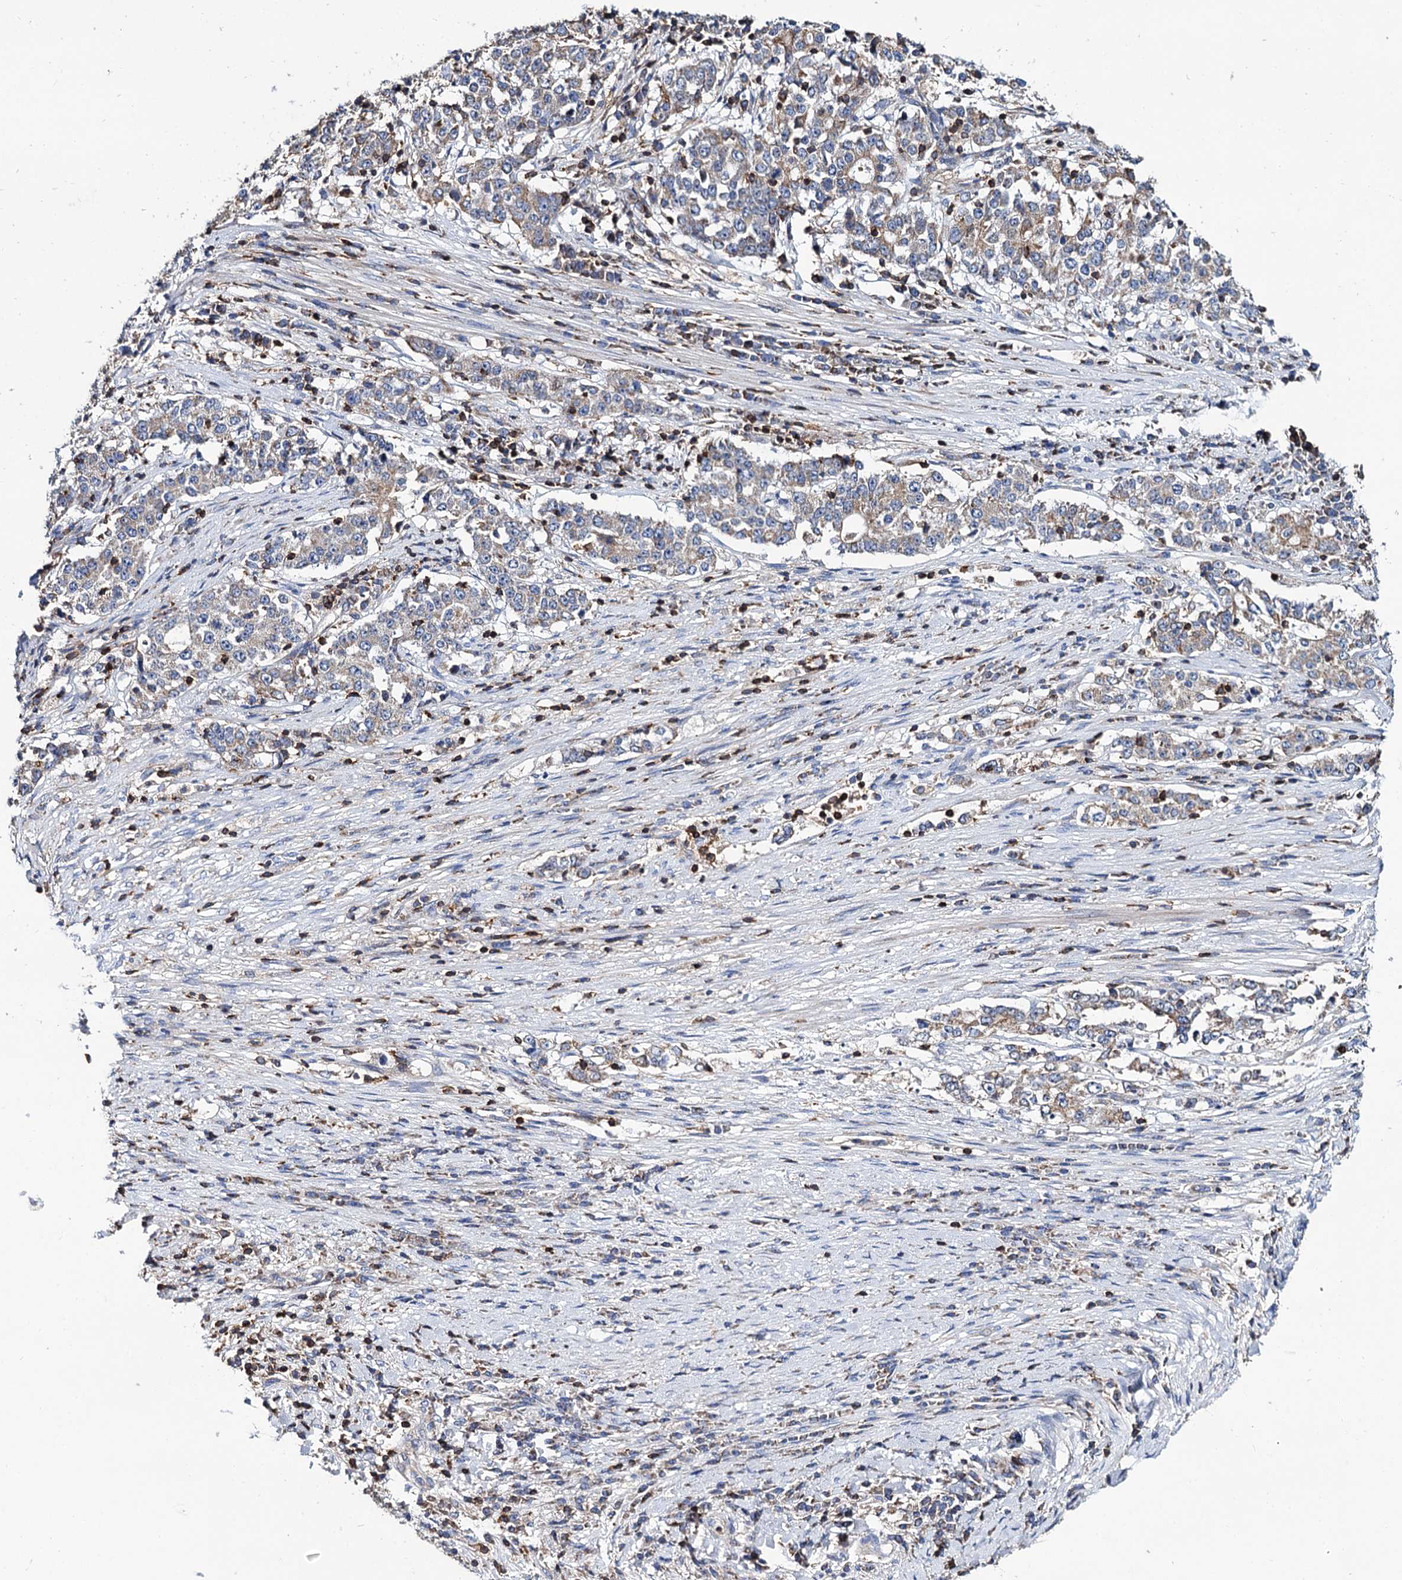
{"staining": {"intensity": "weak", "quantity": "25%-75%", "location": "cytoplasmic/membranous"}, "tissue": "stomach cancer", "cell_type": "Tumor cells", "image_type": "cancer", "snomed": [{"axis": "morphology", "description": "Adenocarcinoma, NOS"}, {"axis": "topography", "description": "Stomach"}], "caption": "Brown immunohistochemical staining in adenocarcinoma (stomach) demonstrates weak cytoplasmic/membranous expression in approximately 25%-75% of tumor cells.", "gene": "UBASH3B", "patient": {"sex": "male", "age": 59}}